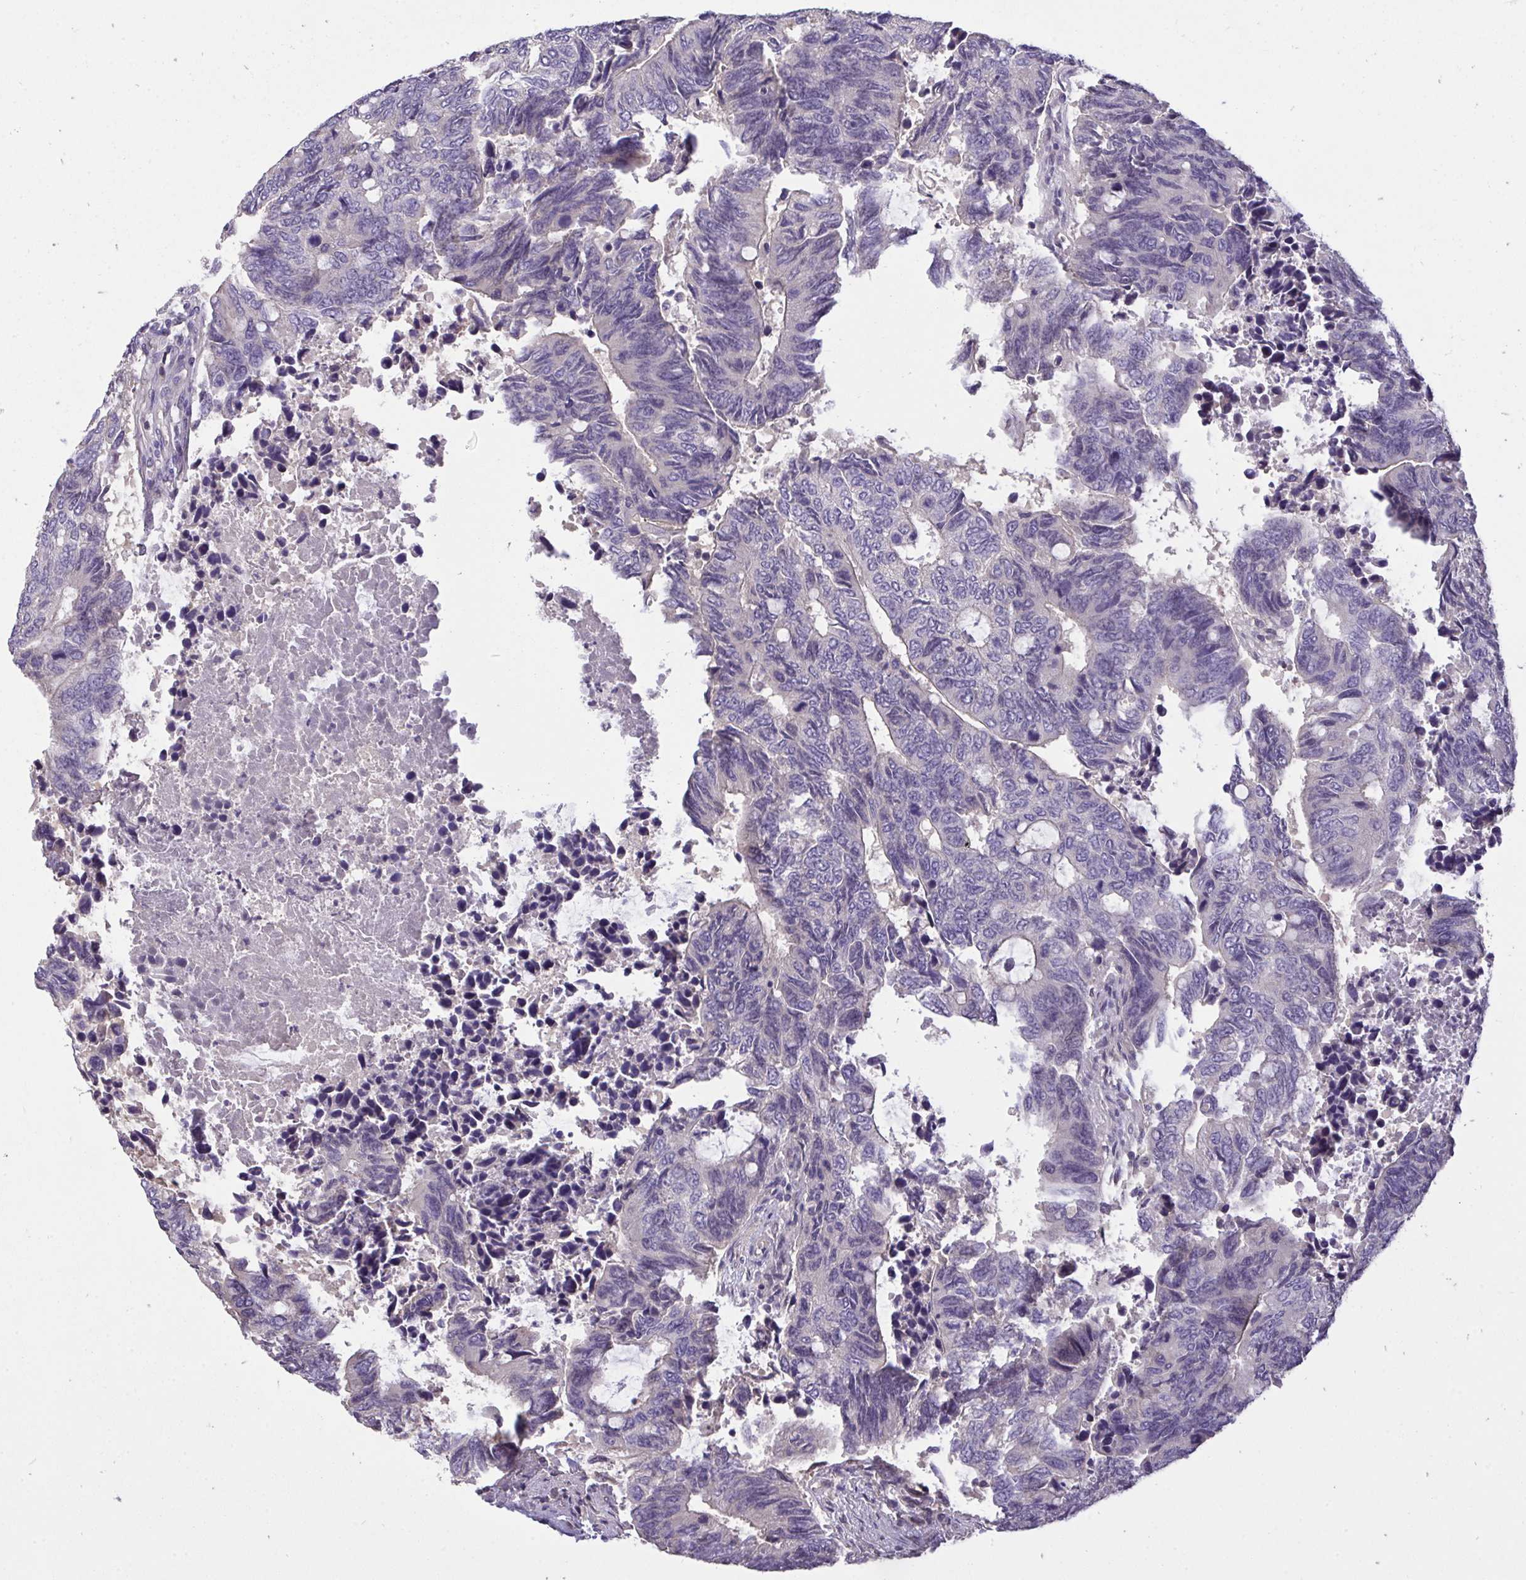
{"staining": {"intensity": "negative", "quantity": "none", "location": "none"}, "tissue": "colorectal cancer", "cell_type": "Tumor cells", "image_type": "cancer", "snomed": [{"axis": "morphology", "description": "Adenocarcinoma, NOS"}, {"axis": "topography", "description": "Colon"}], "caption": "IHC histopathology image of colorectal adenocarcinoma stained for a protein (brown), which shows no expression in tumor cells.", "gene": "C19orf54", "patient": {"sex": "male", "age": 87}}